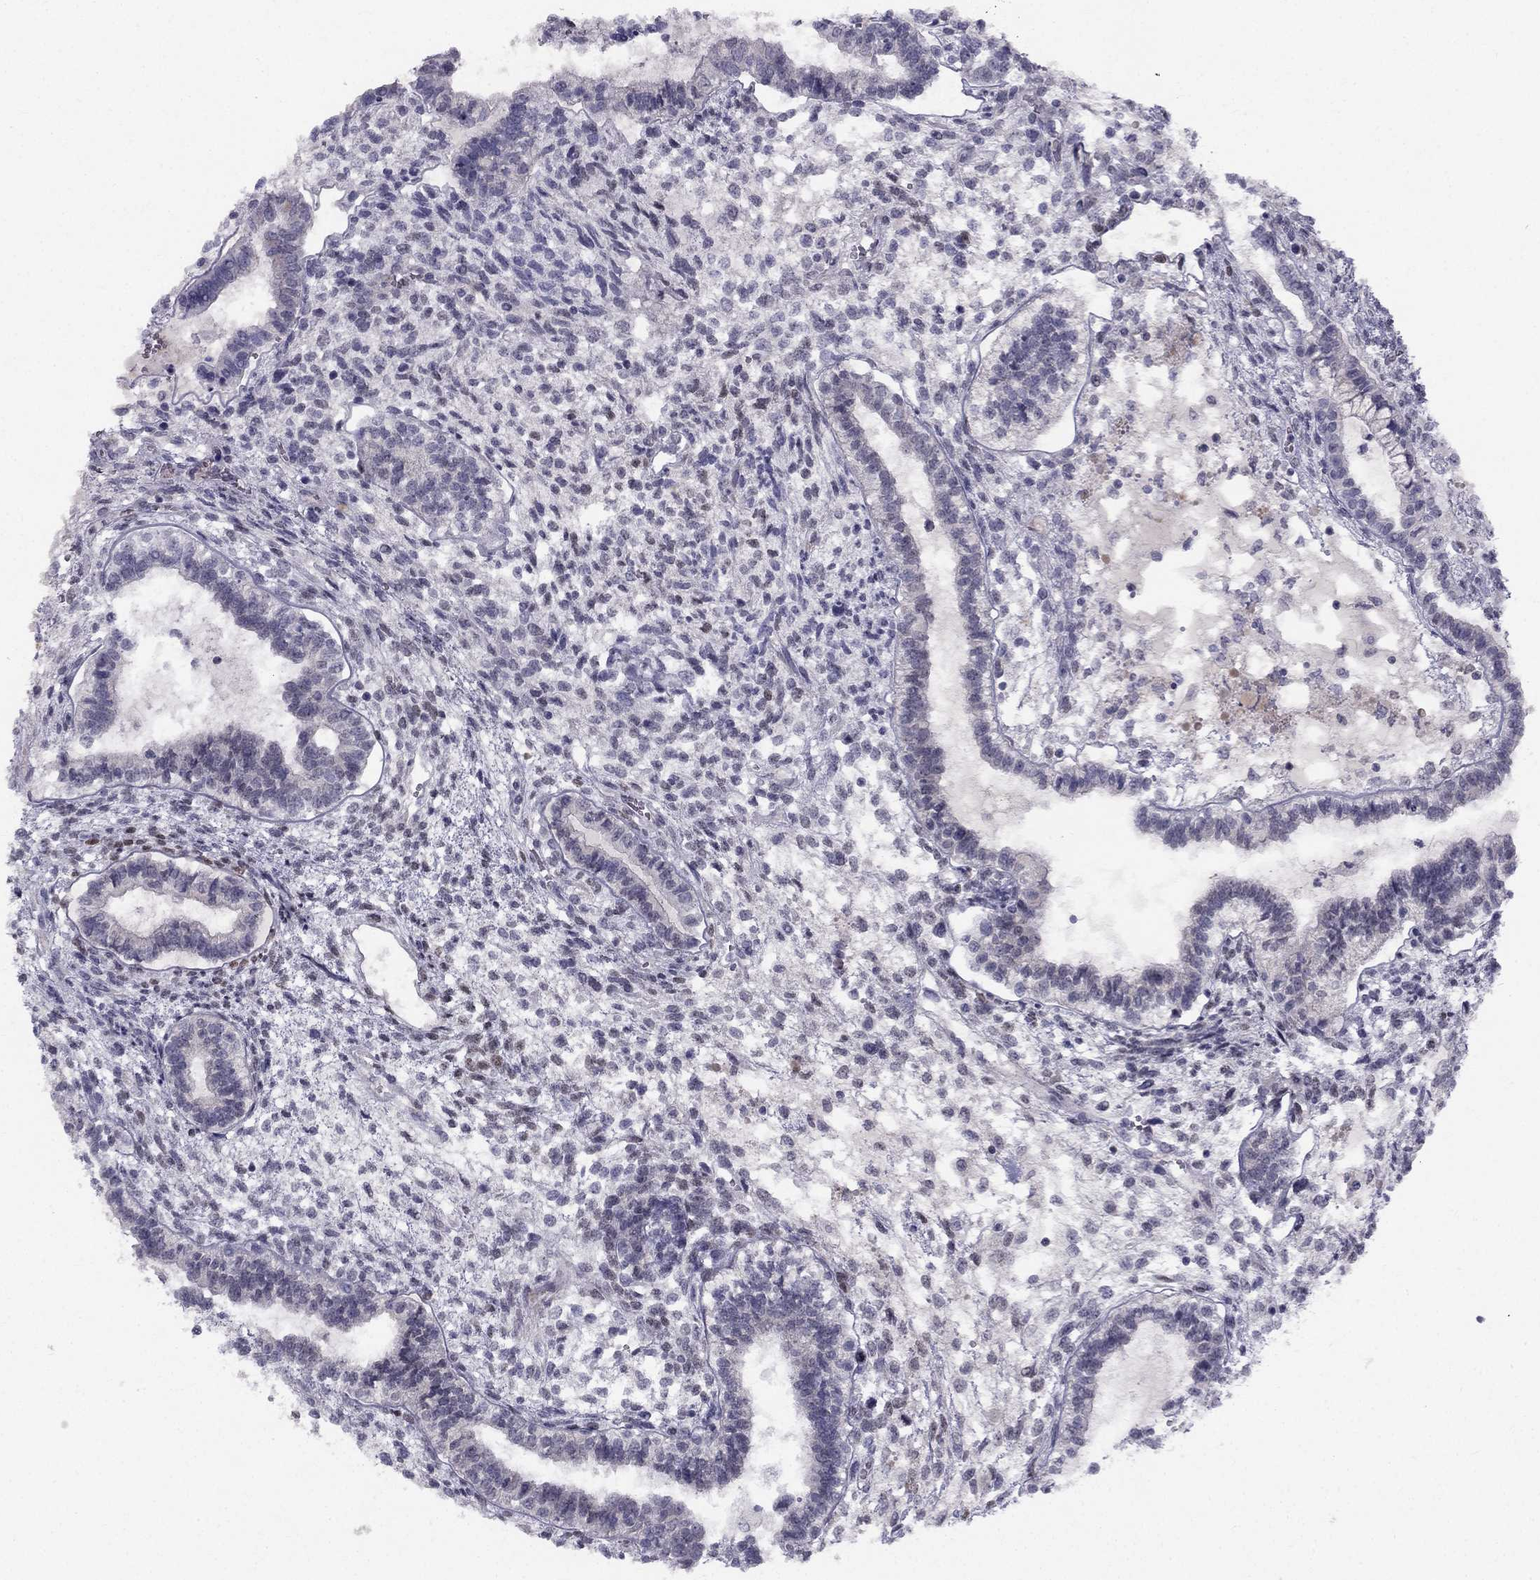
{"staining": {"intensity": "negative", "quantity": "none", "location": "none"}, "tissue": "testis cancer", "cell_type": "Tumor cells", "image_type": "cancer", "snomed": [{"axis": "morphology", "description": "Carcinoma, Embryonal, NOS"}, {"axis": "topography", "description": "Testis"}], "caption": "The histopathology image shows no significant expression in tumor cells of testis cancer.", "gene": "TRPS1", "patient": {"sex": "male", "age": 37}}